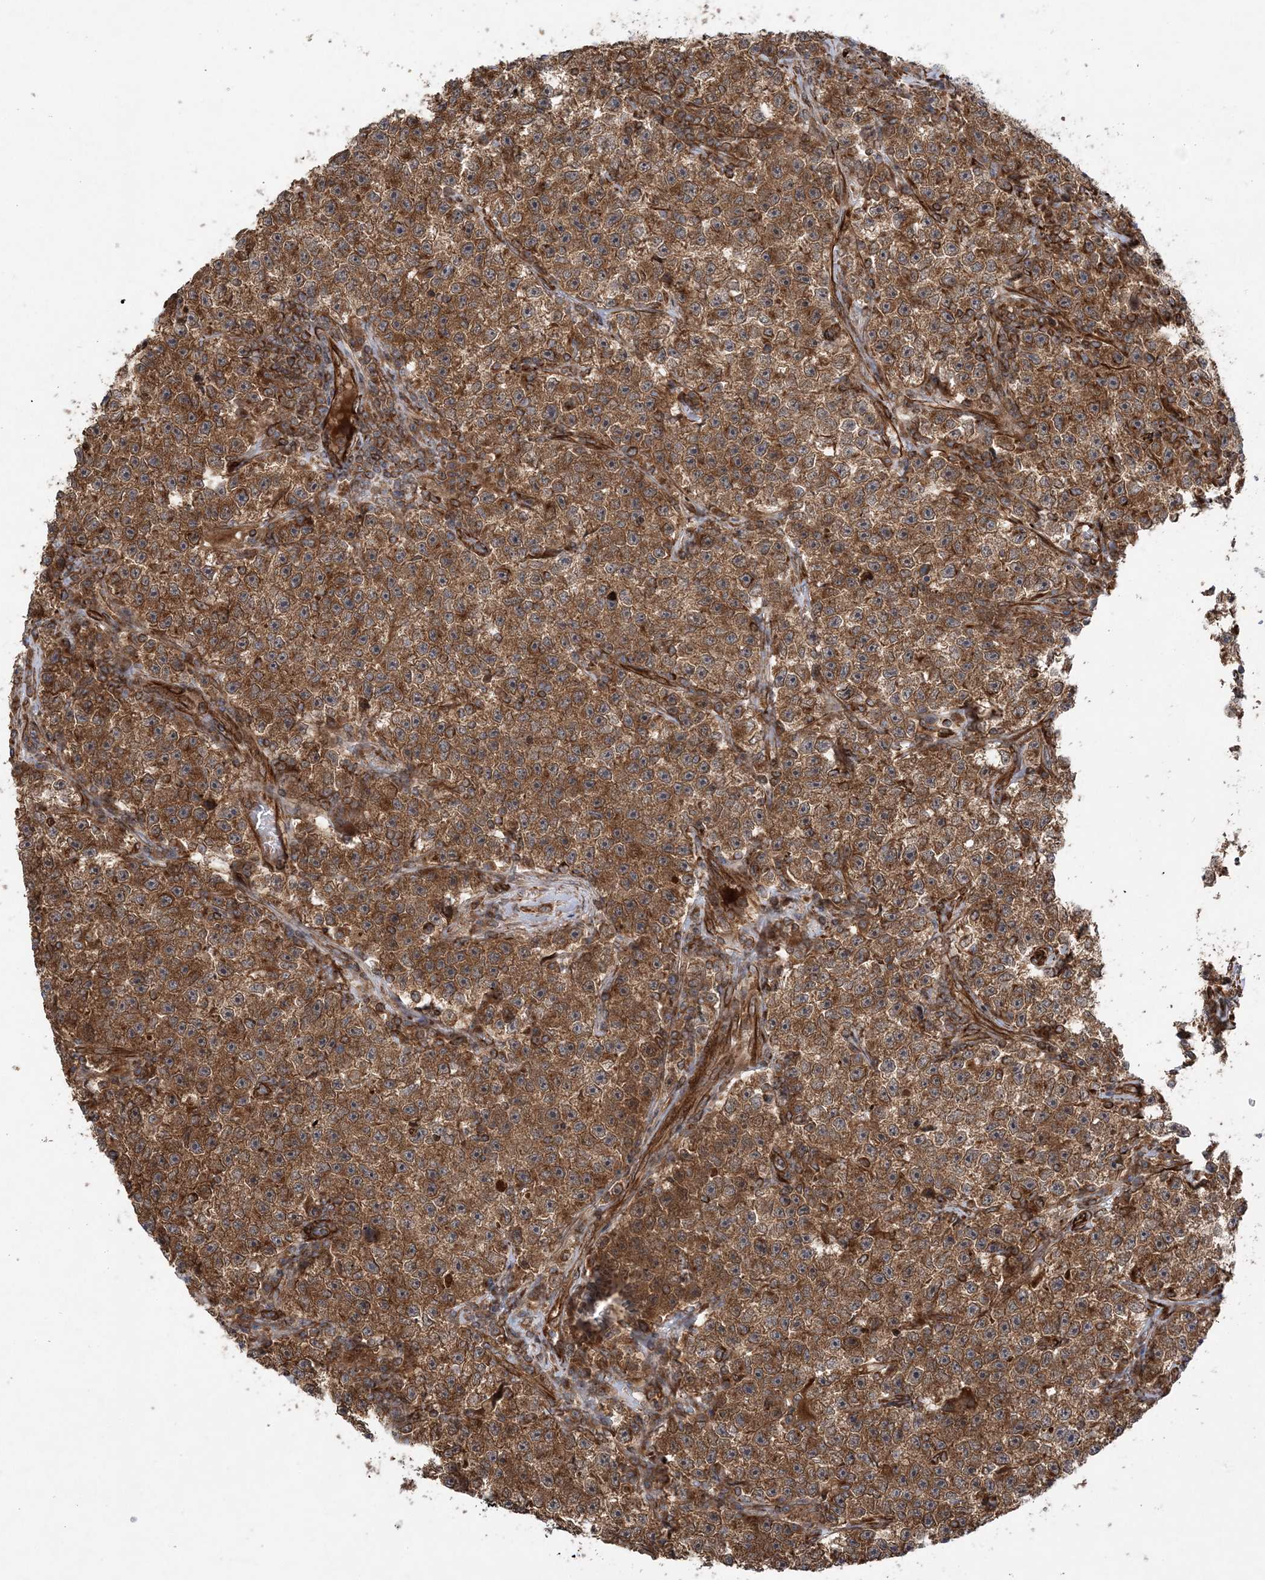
{"staining": {"intensity": "strong", "quantity": ">75%", "location": "cytoplasmic/membranous"}, "tissue": "testis cancer", "cell_type": "Tumor cells", "image_type": "cancer", "snomed": [{"axis": "morphology", "description": "Seminoma, NOS"}, {"axis": "topography", "description": "Testis"}], "caption": "This is a micrograph of immunohistochemistry staining of seminoma (testis), which shows strong expression in the cytoplasmic/membranous of tumor cells.", "gene": "FAM114A2", "patient": {"sex": "male", "age": 22}}